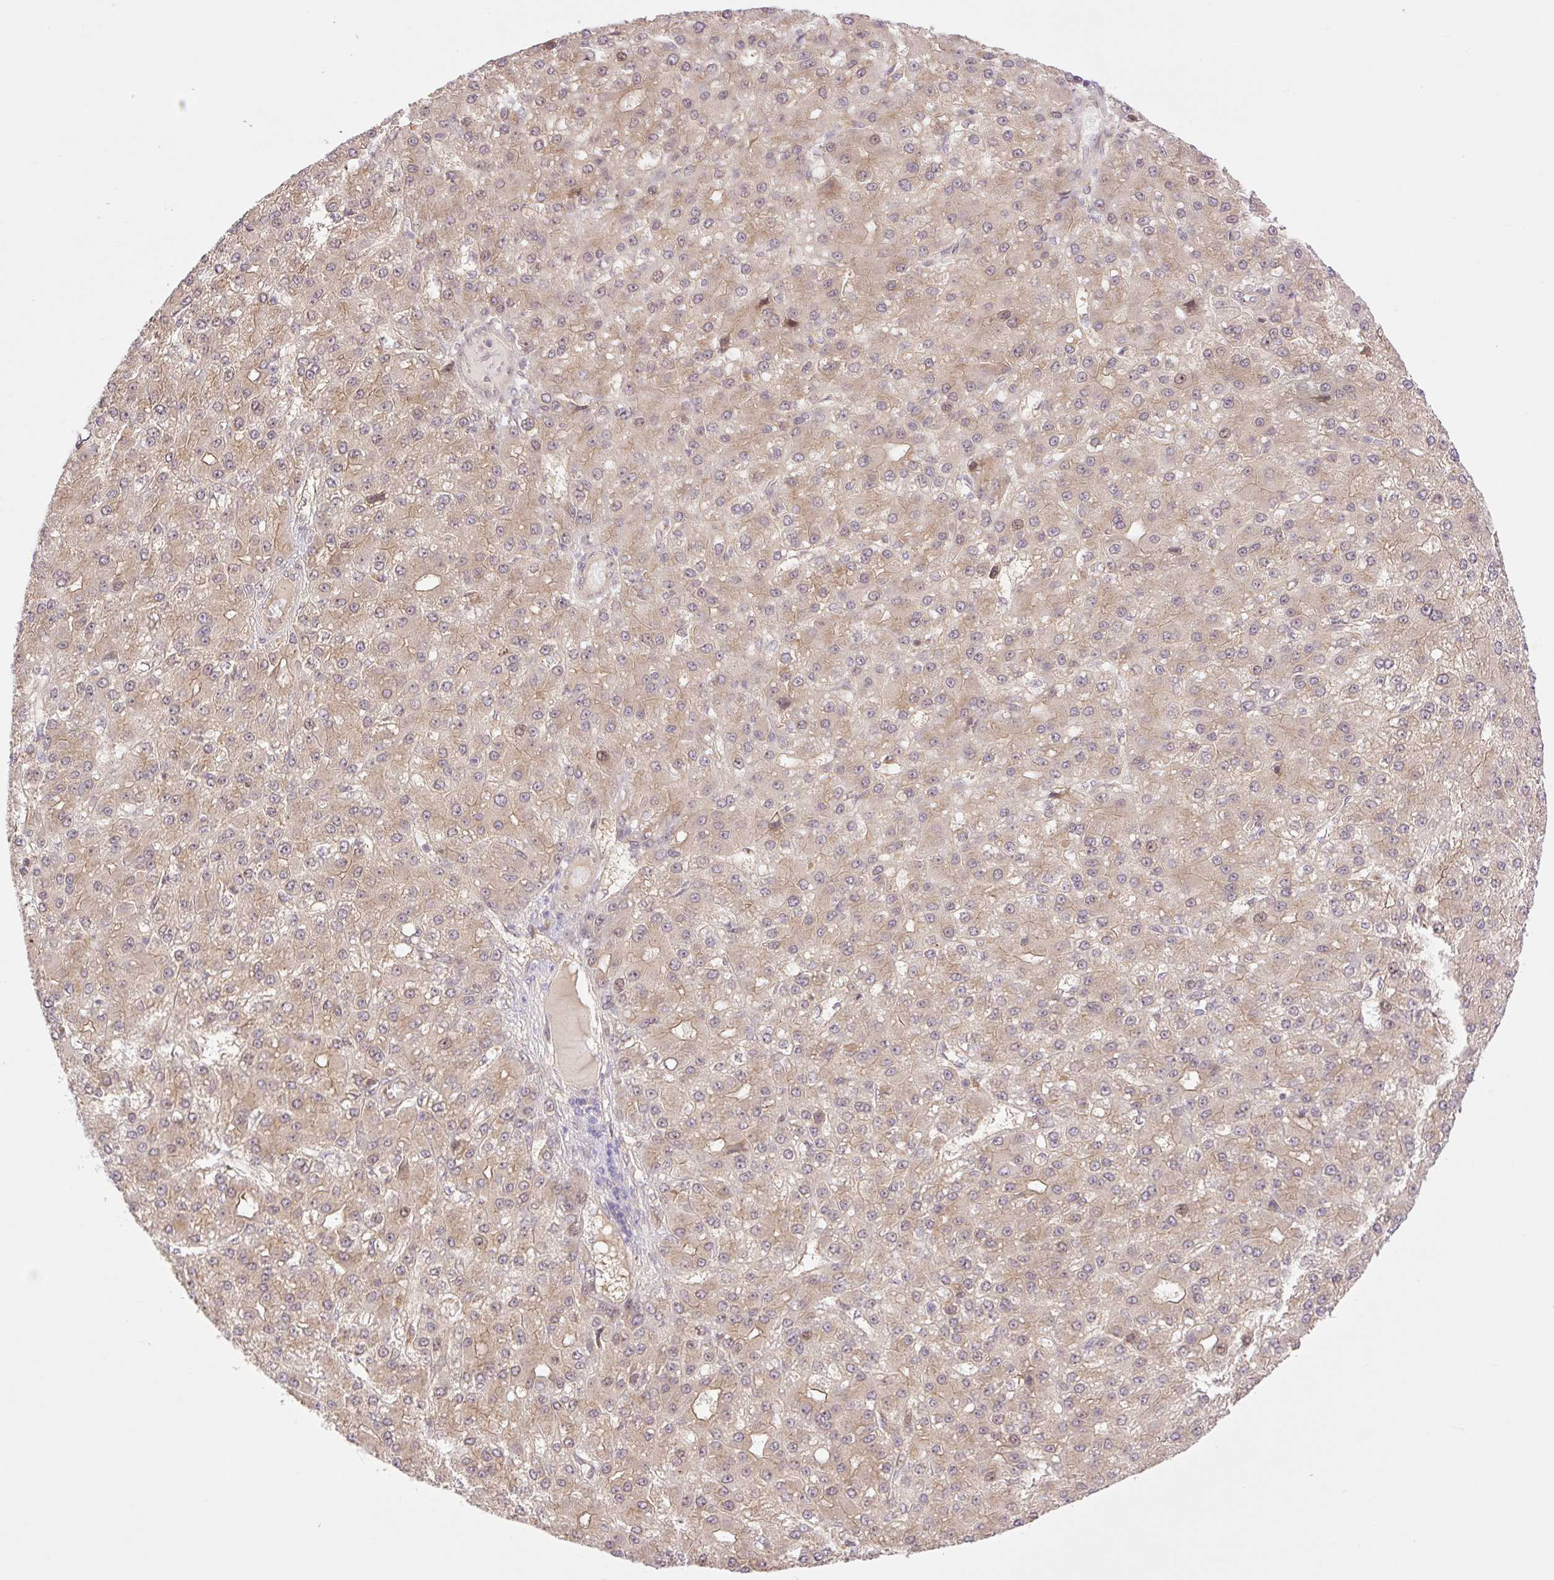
{"staining": {"intensity": "weak", "quantity": ">75%", "location": "cytoplasmic/membranous,nuclear"}, "tissue": "liver cancer", "cell_type": "Tumor cells", "image_type": "cancer", "snomed": [{"axis": "morphology", "description": "Carcinoma, Hepatocellular, NOS"}, {"axis": "topography", "description": "Liver"}], "caption": "Immunohistochemical staining of human liver cancer (hepatocellular carcinoma) exhibits weak cytoplasmic/membranous and nuclear protein positivity in about >75% of tumor cells.", "gene": "VPS25", "patient": {"sex": "male", "age": 67}}